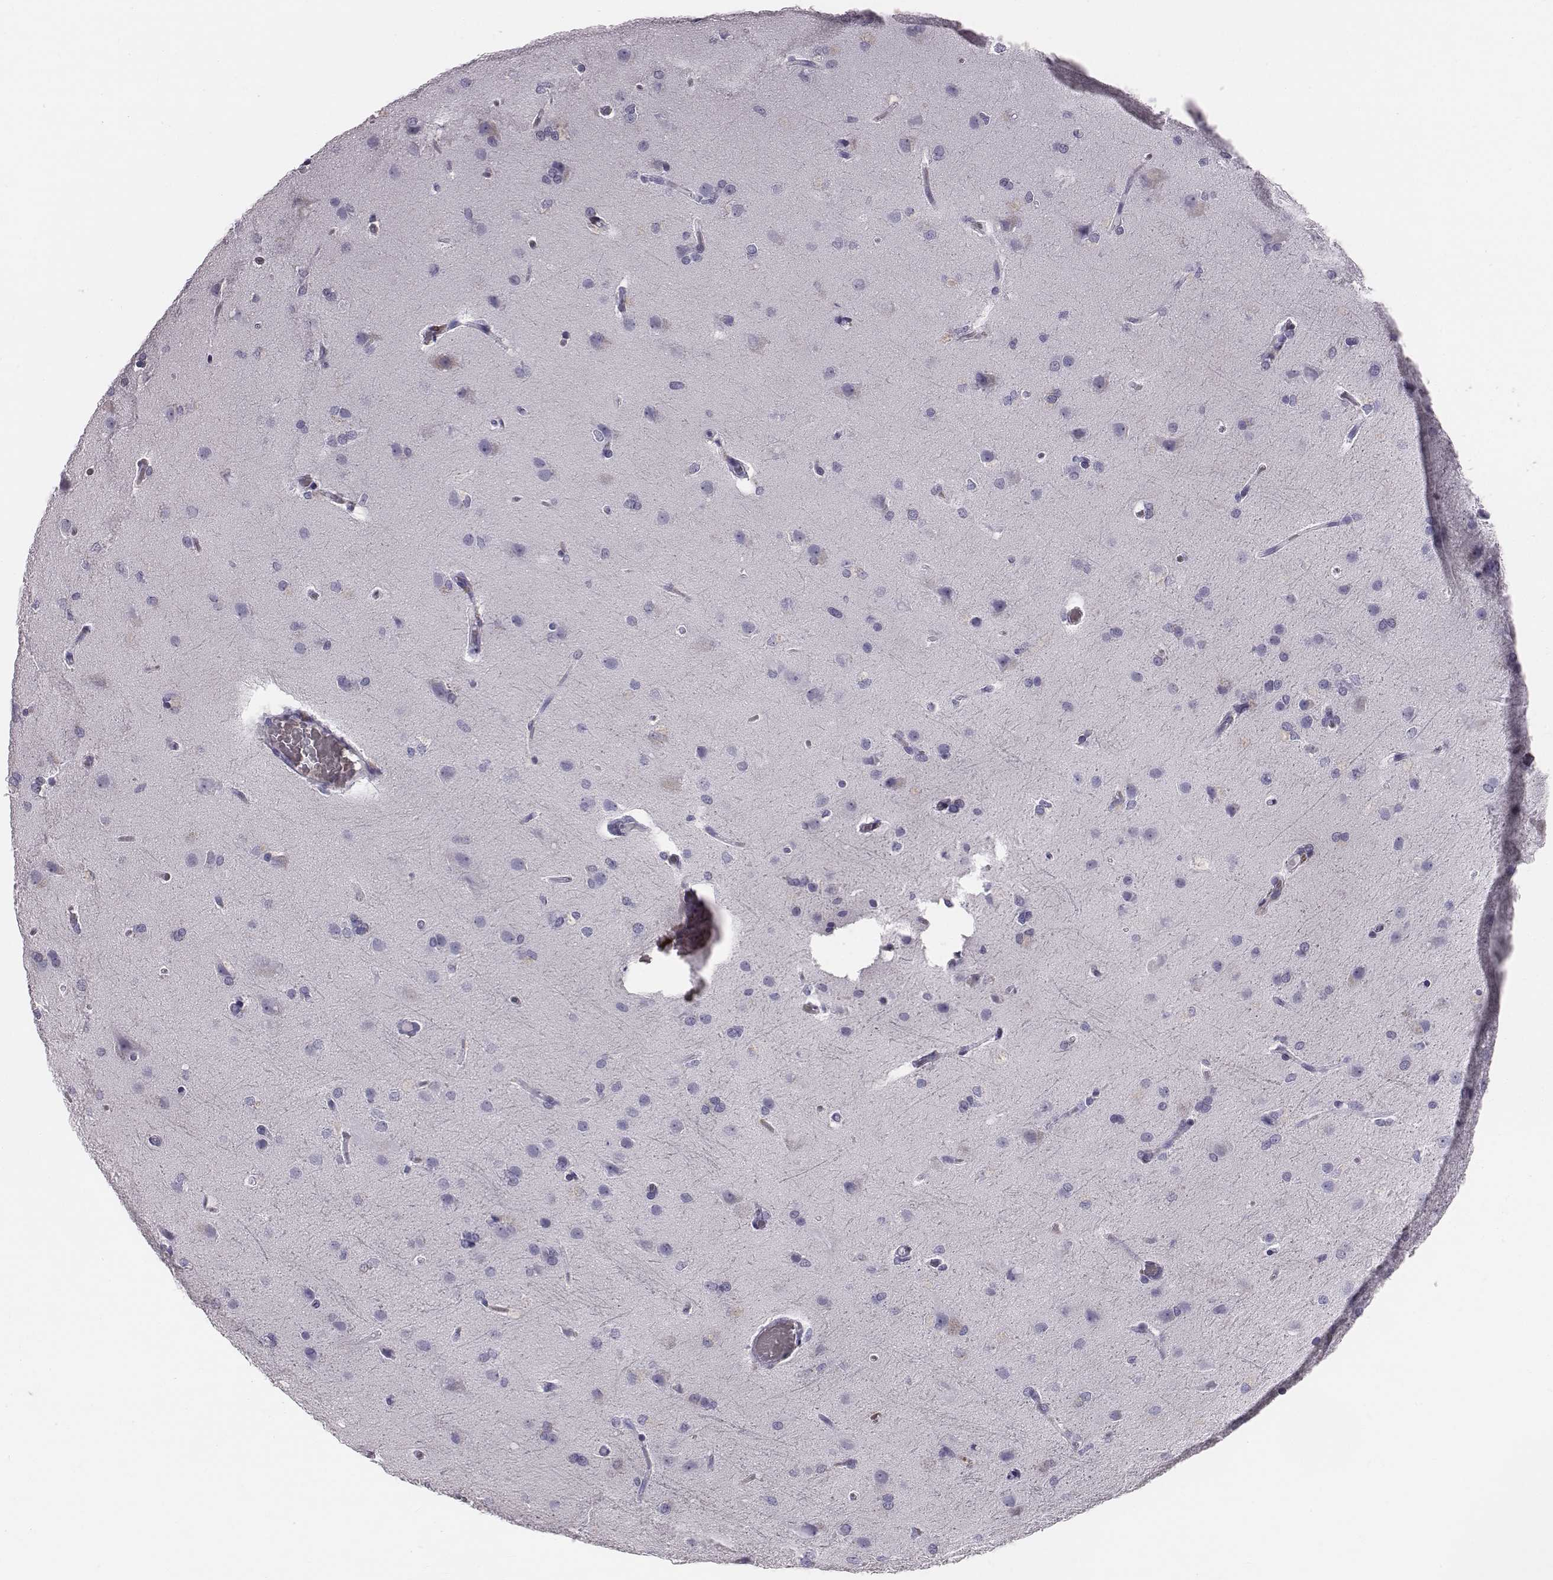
{"staining": {"intensity": "negative", "quantity": "none", "location": "none"}, "tissue": "glioma", "cell_type": "Tumor cells", "image_type": "cancer", "snomed": [{"axis": "morphology", "description": "Glioma, malignant, High grade"}, {"axis": "topography", "description": "Brain"}], "caption": "DAB (3,3'-diaminobenzidine) immunohistochemical staining of human malignant high-grade glioma demonstrates no significant positivity in tumor cells.", "gene": "HBZ", "patient": {"sex": "male", "age": 68}}